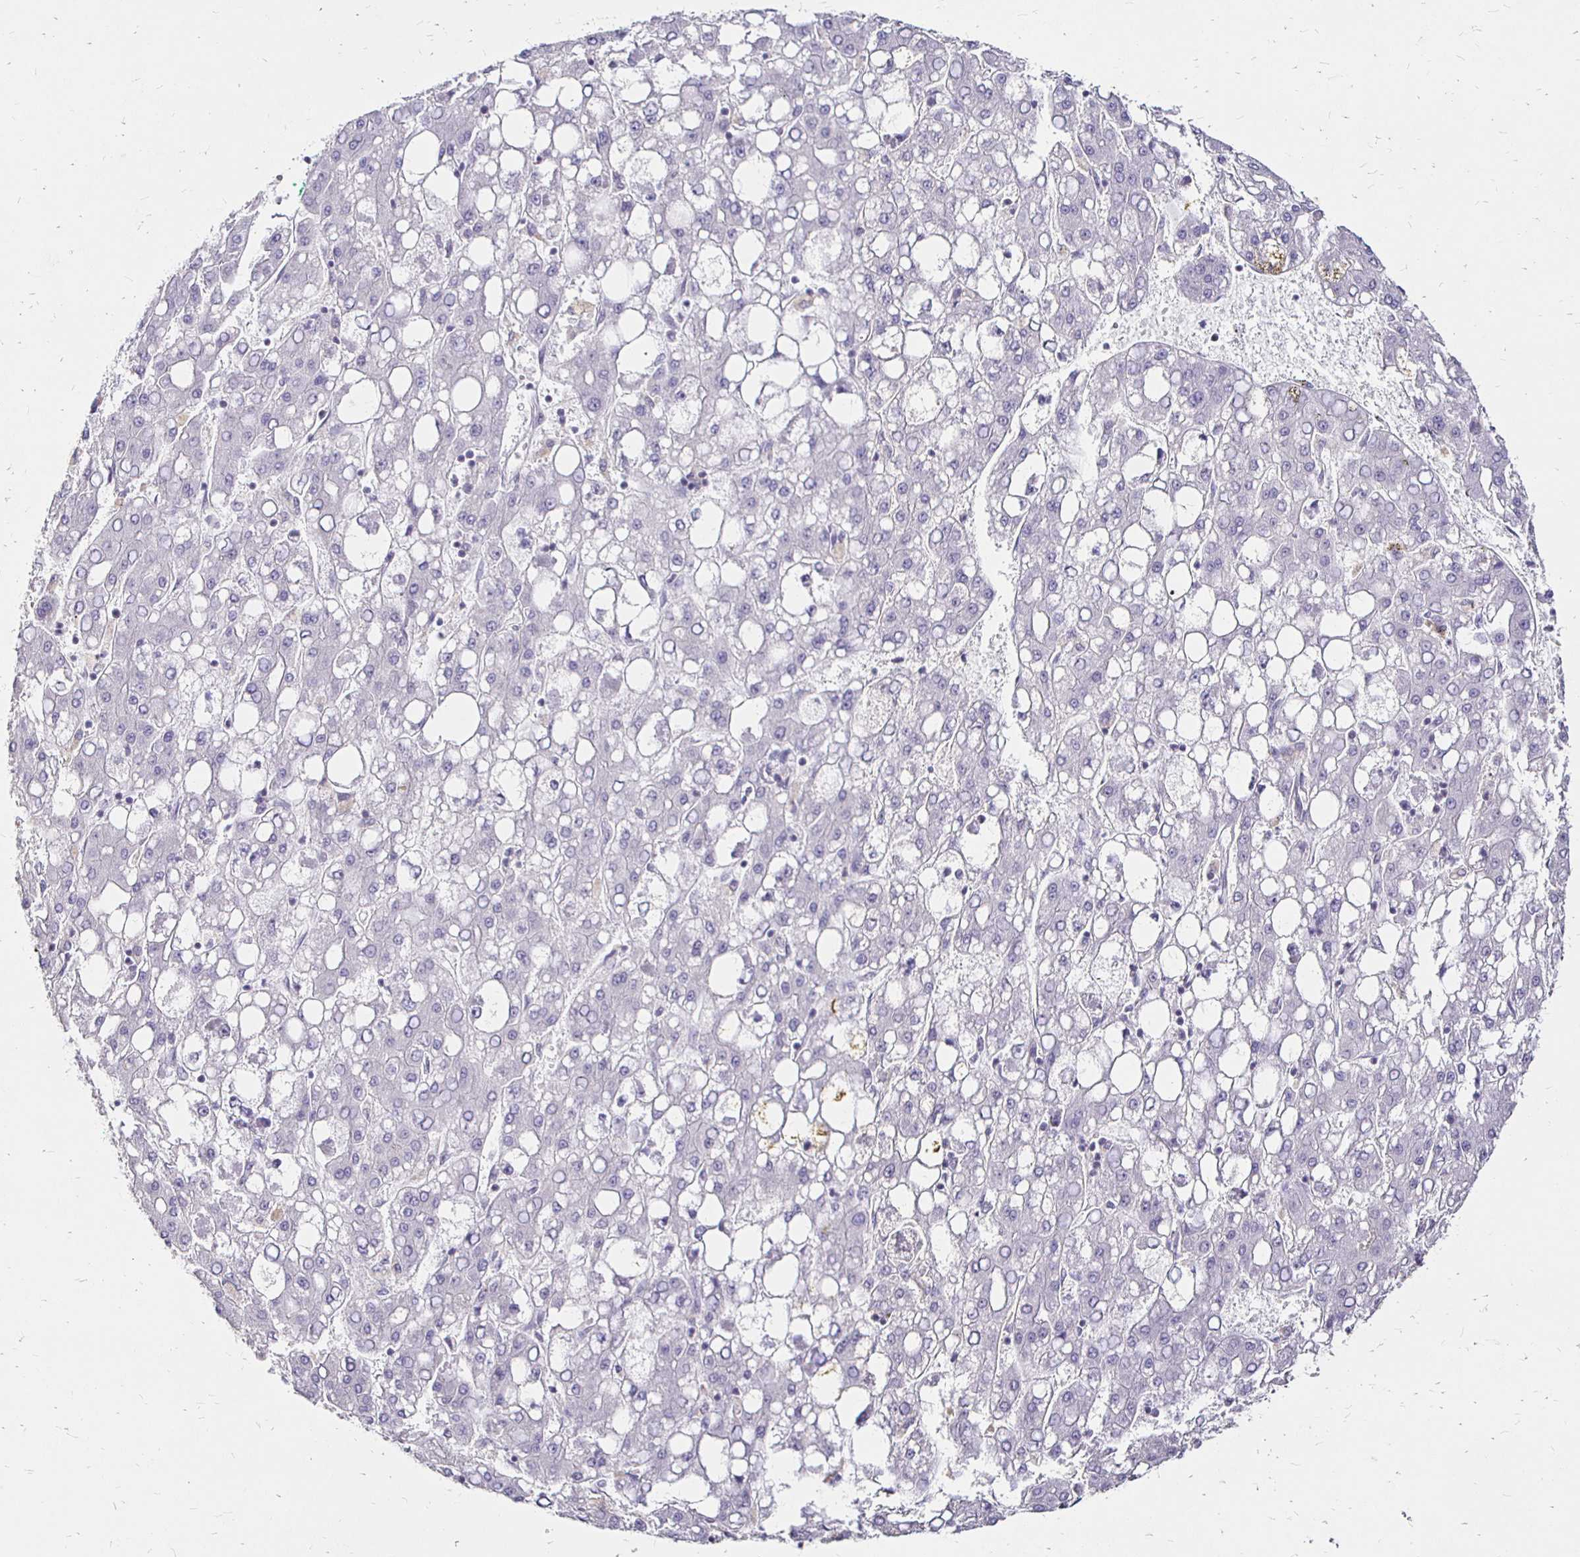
{"staining": {"intensity": "negative", "quantity": "none", "location": "none"}, "tissue": "liver cancer", "cell_type": "Tumor cells", "image_type": "cancer", "snomed": [{"axis": "morphology", "description": "Carcinoma, Hepatocellular, NOS"}, {"axis": "topography", "description": "Liver"}], "caption": "Tumor cells show no significant protein positivity in liver cancer (hepatocellular carcinoma).", "gene": "SIN3A", "patient": {"sex": "male", "age": 65}}